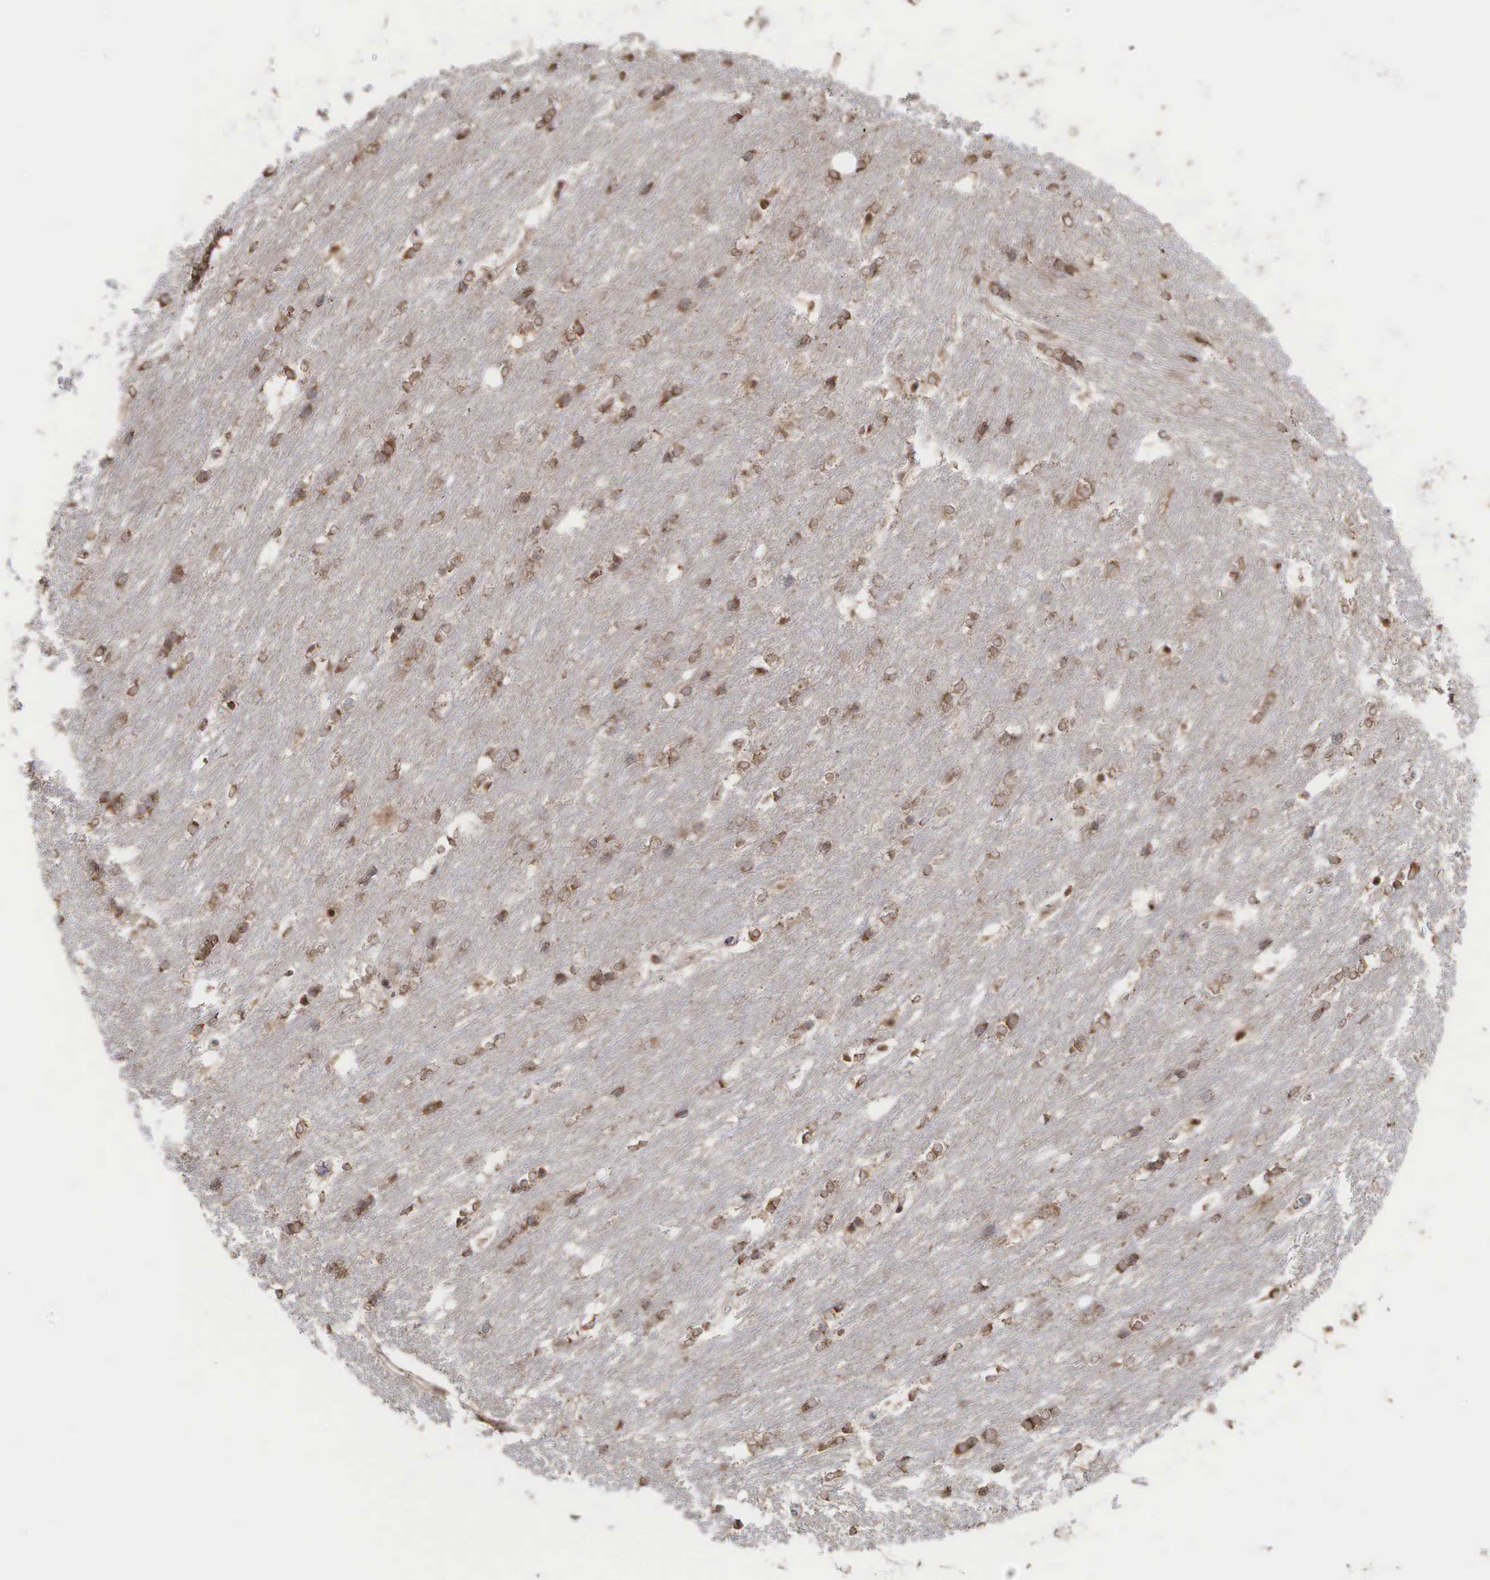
{"staining": {"intensity": "moderate", "quantity": ">75%", "location": "cytoplasmic/membranous,nuclear"}, "tissue": "caudate", "cell_type": "Glial cells", "image_type": "normal", "snomed": [{"axis": "morphology", "description": "Normal tissue, NOS"}, {"axis": "topography", "description": "Lateral ventricle wall"}], "caption": "Caudate stained for a protein (brown) exhibits moderate cytoplasmic/membranous,nuclear positive staining in about >75% of glial cells.", "gene": "PABPC5", "patient": {"sex": "female", "age": 19}}